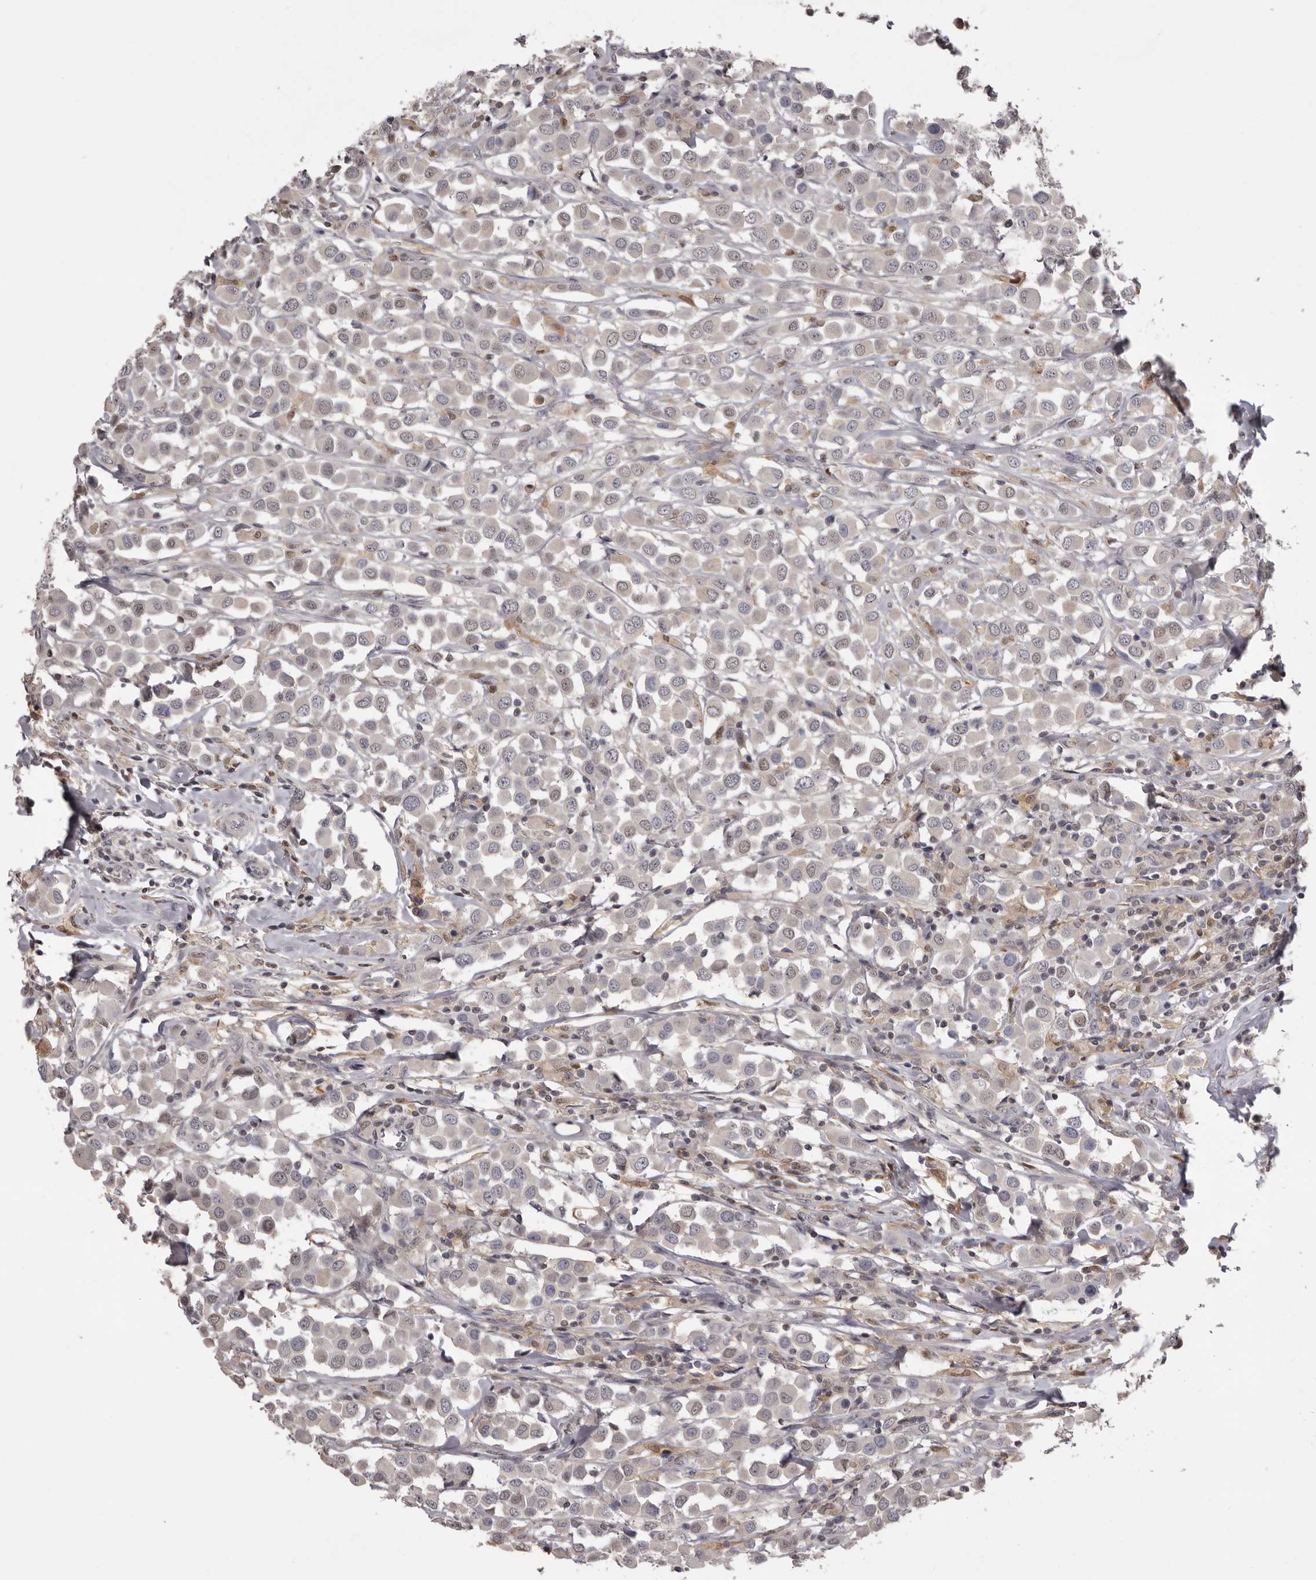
{"staining": {"intensity": "weak", "quantity": "<25%", "location": "cytoplasmic/membranous"}, "tissue": "breast cancer", "cell_type": "Tumor cells", "image_type": "cancer", "snomed": [{"axis": "morphology", "description": "Duct carcinoma"}, {"axis": "topography", "description": "Breast"}], "caption": "Immunohistochemistry histopathology image of neoplastic tissue: breast cancer stained with DAB displays no significant protein positivity in tumor cells.", "gene": "MDH1", "patient": {"sex": "female", "age": 61}}